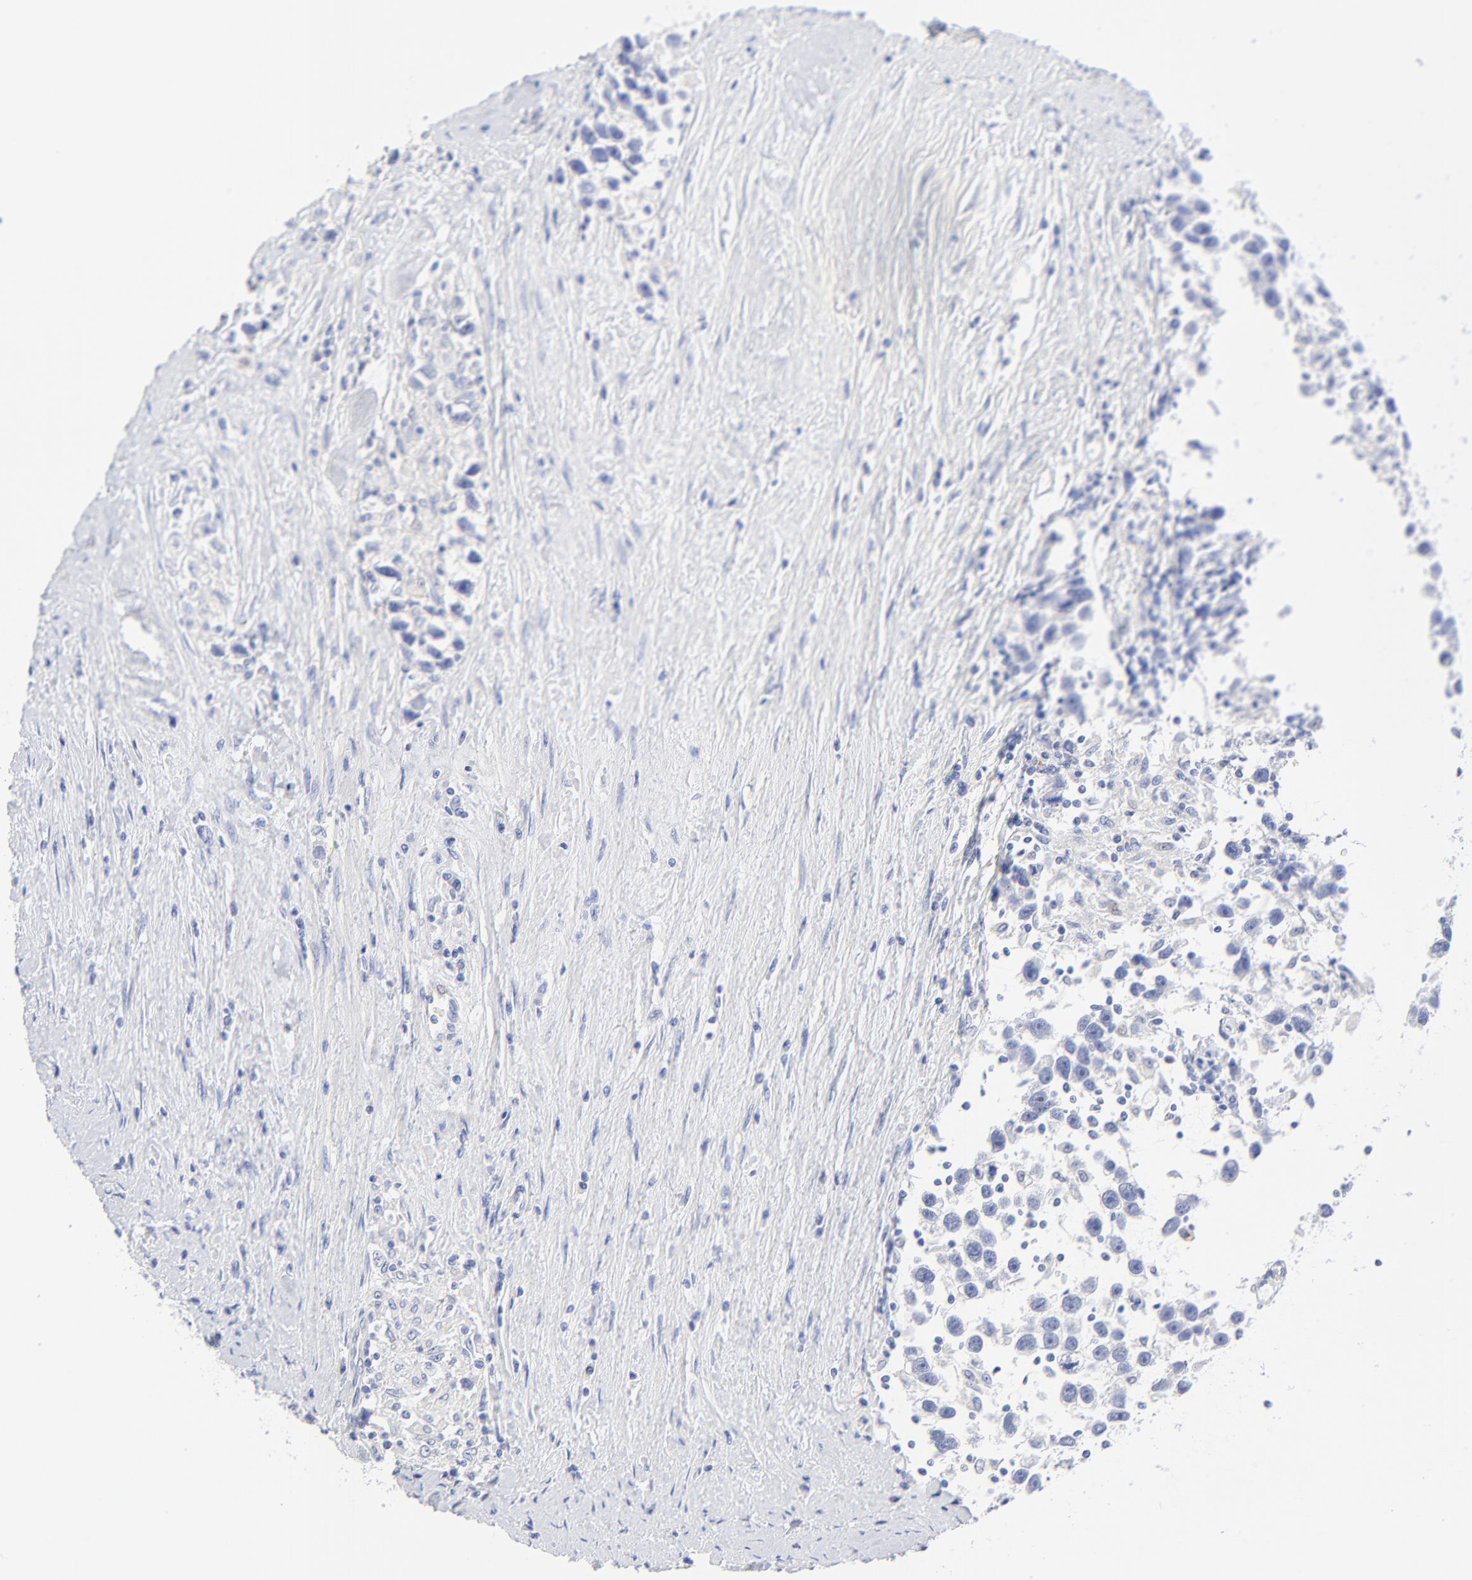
{"staining": {"intensity": "negative", "quantity": "none", "location": "none"}, "tissue": "testis cancer", "cell_type": "Tumor cells", "image_type": "cancer", "snomed": [{"axis": "morphology", "description": "Seminoma, NOS"}, {"axis": "topography", "description": "Testis"}], "caption": "A photomicrograph of testis seminoma stained for a protein demonstrates no brown staining in tumor cells.", "gene": "SULT4A1", "patient": {"sex": "male", "age": 43}}